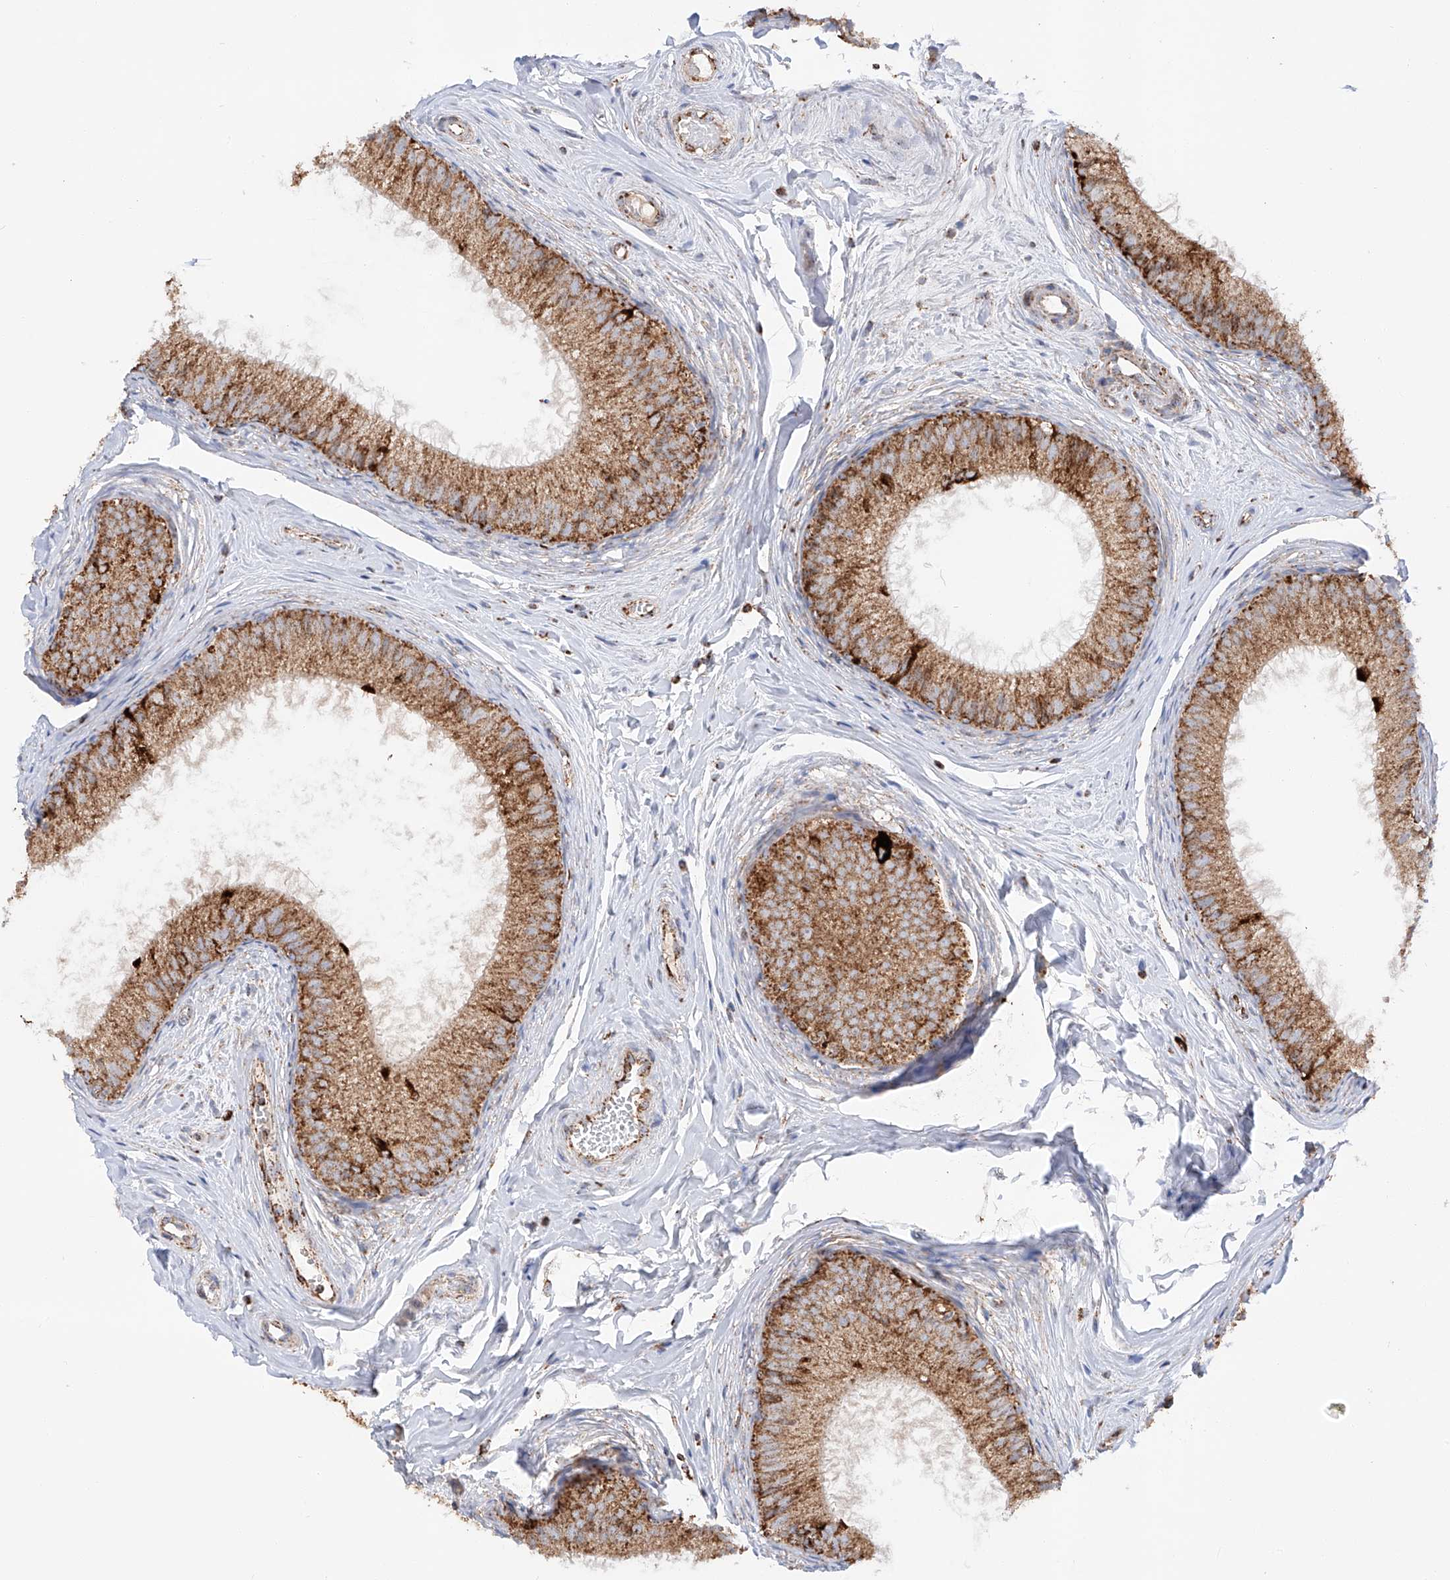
{"staining": {"intensity": "strong", "quantity": ">75%", "location": "cytoplasmic/membranous"}, "tissue": "epididymis", "cell_type": "Glandular cells", "image_type": "normal", "snomed": [{"axis": "morphology", "description": "Normal tissue, NOS"}, {"axis": "topography", "description": "Epididymis"}], "caption": "There is high levels of strong cytoplasmic/membranous staining in glandular cells of benign epididymis, as demonstrated by immunohistochemical staining (brown color).", "gene": "TTC27", "patient": {"sex": "male", "age": 34}}